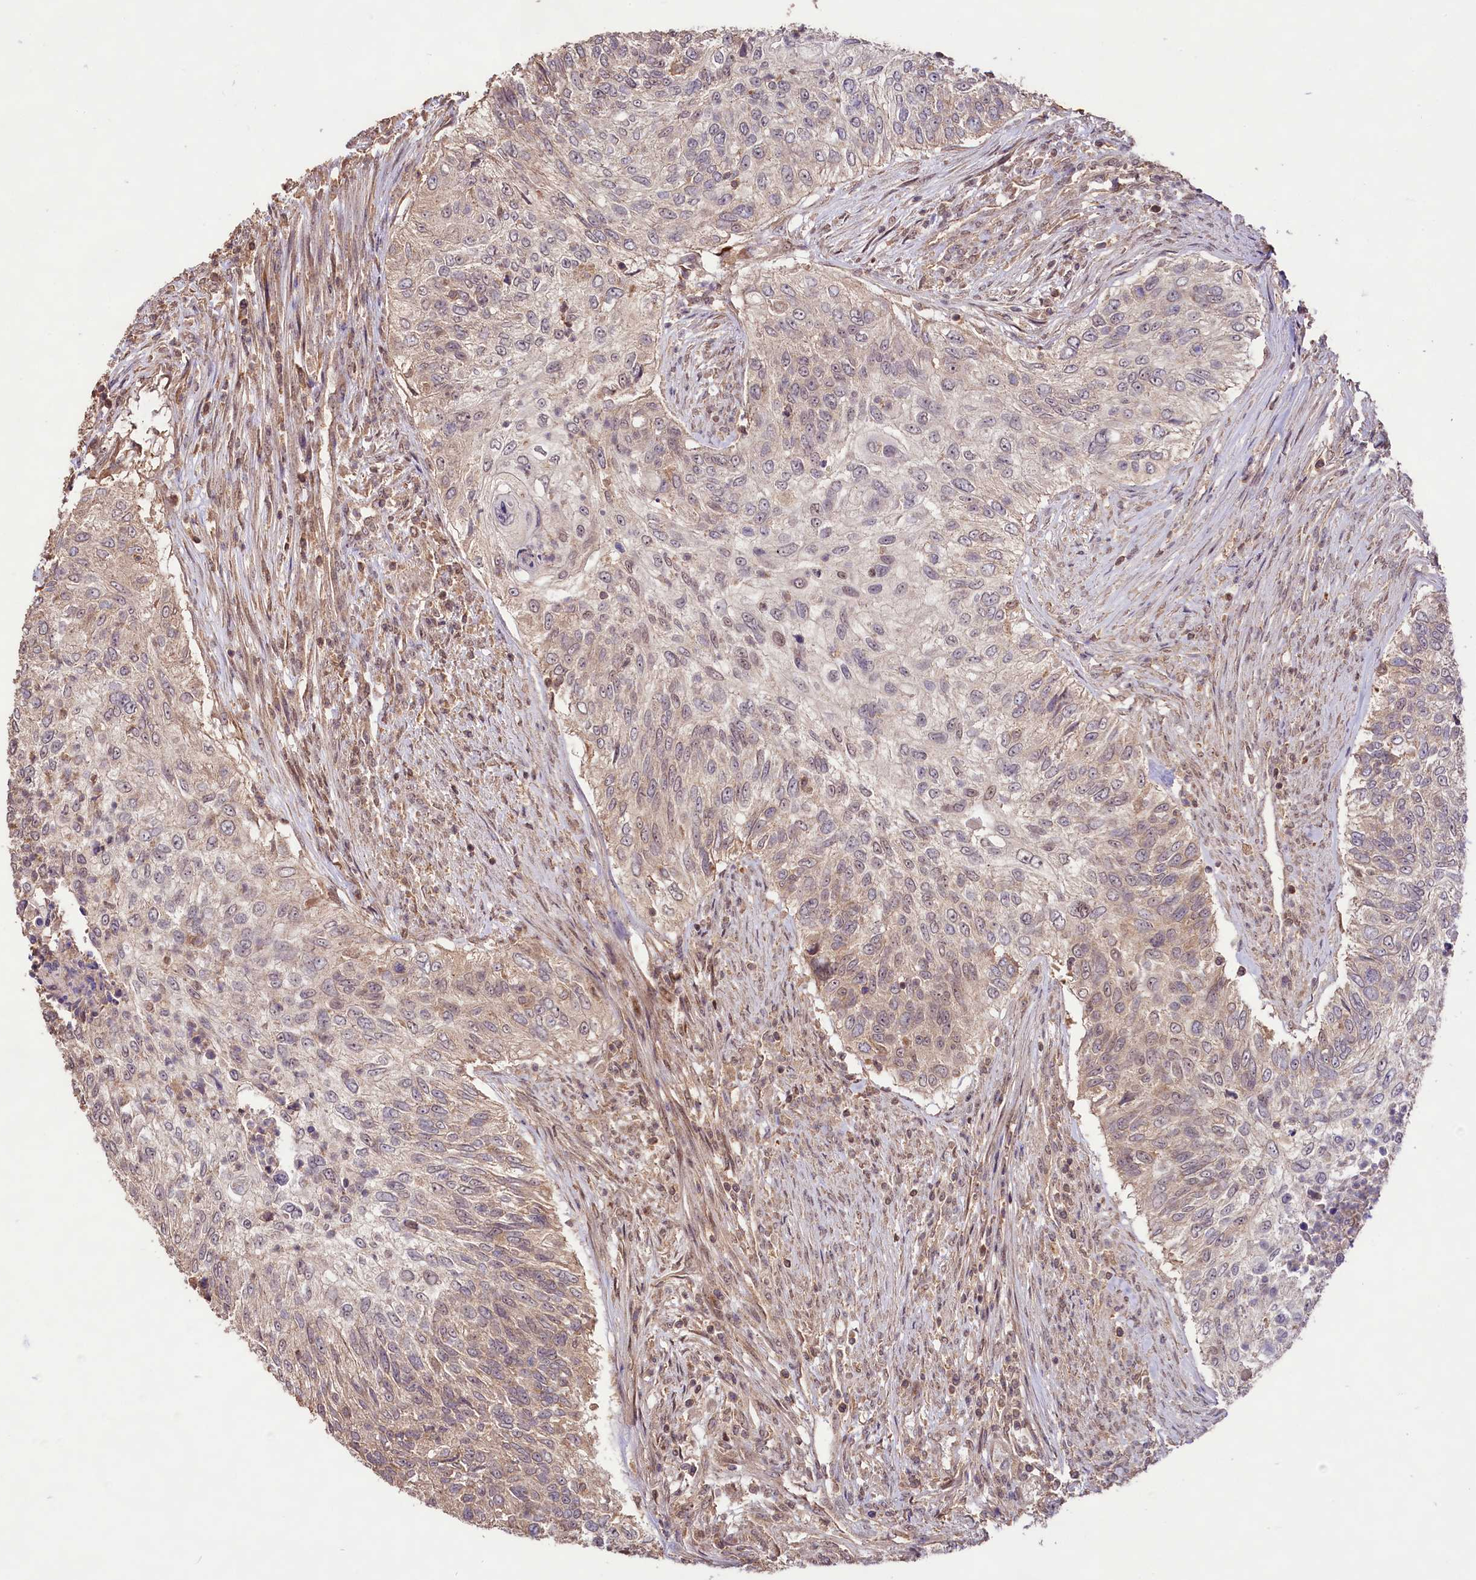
{"staining": {"intensity": "weak", "quantity": "25%-75%", "location": "cytoplasmic/membranous,nuclear"}, "tissue": "urothelial cancer", "cell_type": "Tumor cells", "image_type": "cancer", "snomed": [{"axis": "morphology", "description": "Urothelial carcinoma, High grade"}, {"axis": "topography", "description": "Urinary bladder"}], "caption": "Immunohistochemistry (IHC) of human high-grade urothelial carcinoma demonstrates low levels of weak cytoplasmic/membranous and nuclear expression in about 25%-75% of tumor cells.", "gene": "RRP8", "patient": {"sex": "female", "age": 60}}